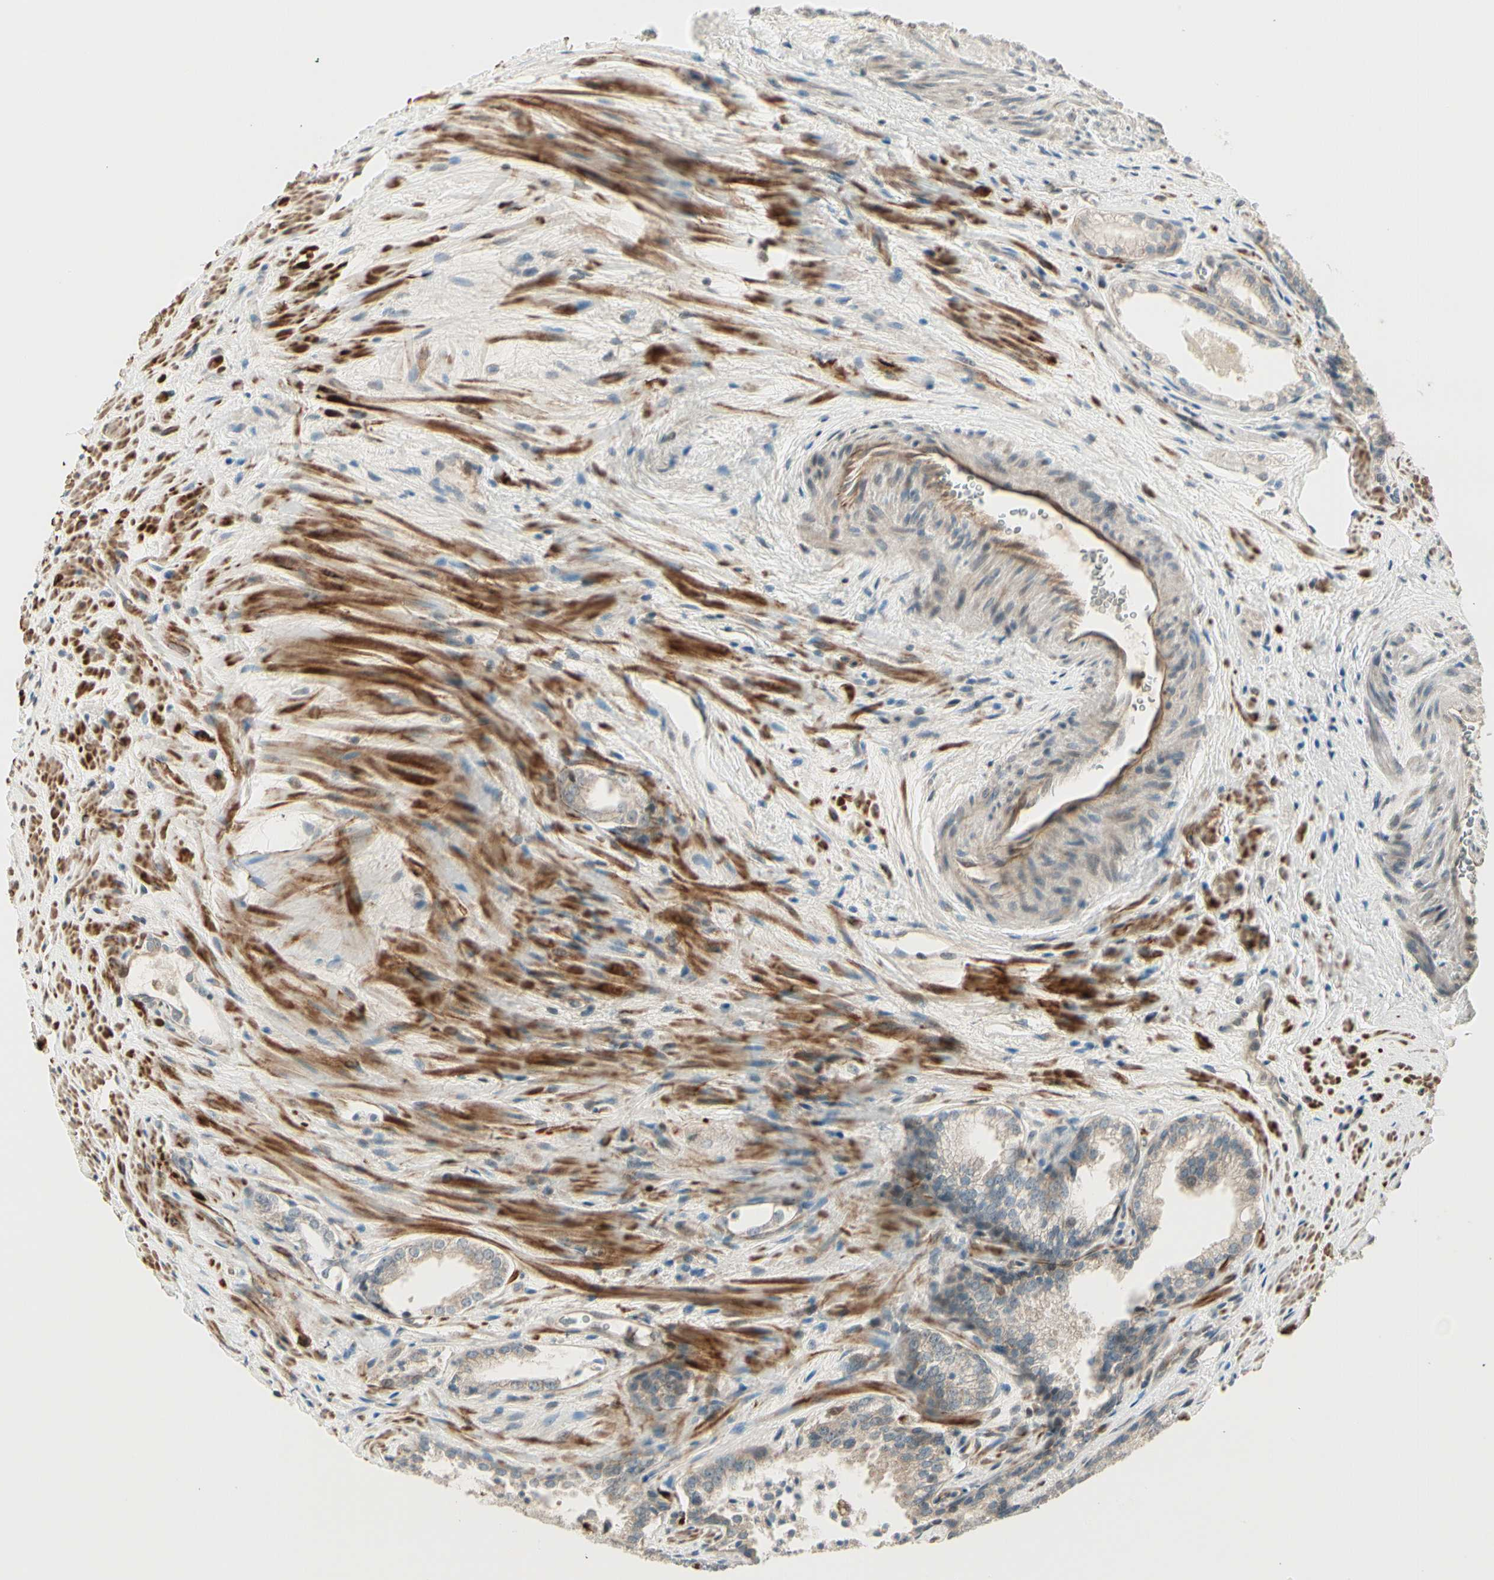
{"staining": {"intensity": "weak", "quantity": "<25%", "location": "cytoplasmic/membranous"}, "tissue": "prostate cancer", "cell_type": "Tumor cells", "image_type": "cancer", "snomed": [{"axis": "morphology", "description": "Adenocarcinoma, Low grade"}, {"axis": "topography", "description": "Prostate"}], "caption": "Immunohistochemistry micrograph of human prostate adenocarcinoma (low-grade) stained for a protein (brown), which demonstrates no expression in tumor cells.", "gene": "SVBP", "patient": {"sex": "male", "age": 60}}